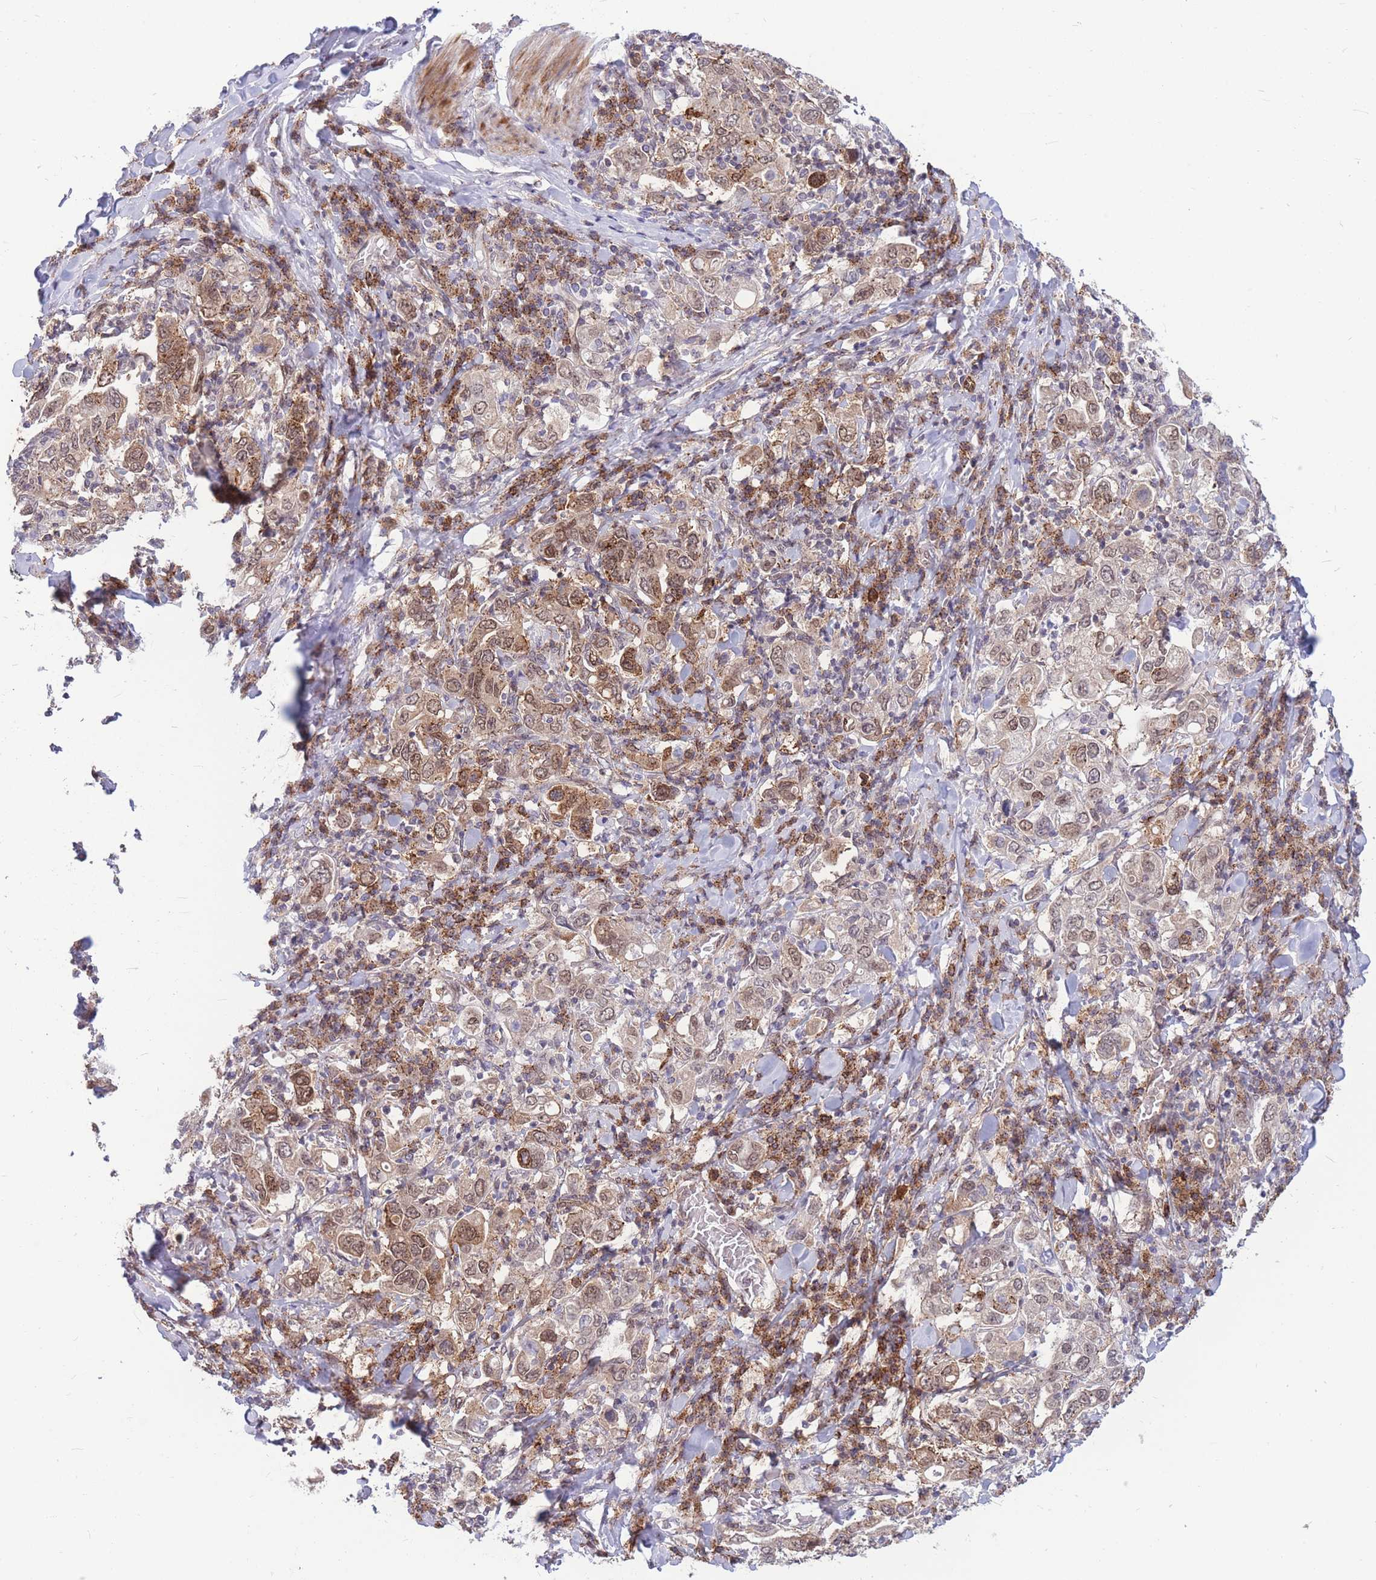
{"staining": {"intensity": "moderate", "quantity": "25%-75%", "location": "cytoplasmic/membranous,nuclear"}, "tissue": "stomach cancer", "cell_type": "Tumor cells", "image_type": "cancer", "snomed": [{"axis": "morphology", "description": "Adenocarcinoma, NOS"}, {"axis": "topography", "description": "Stomach, upper"}], "caption": "IHC histopathology image of neoplastic tissue: human stomach cancer (adenocarcinoma) stained using IHC shows medium levels of moderate protein expression localized specifically in the cytoplasmic/membranous and nuclear of tumor cells, appearing as a cytoplasmic/membranous and nuclear brown color.", "gene": "TCF20", "patient": {"sex": "male", "age": 62}}